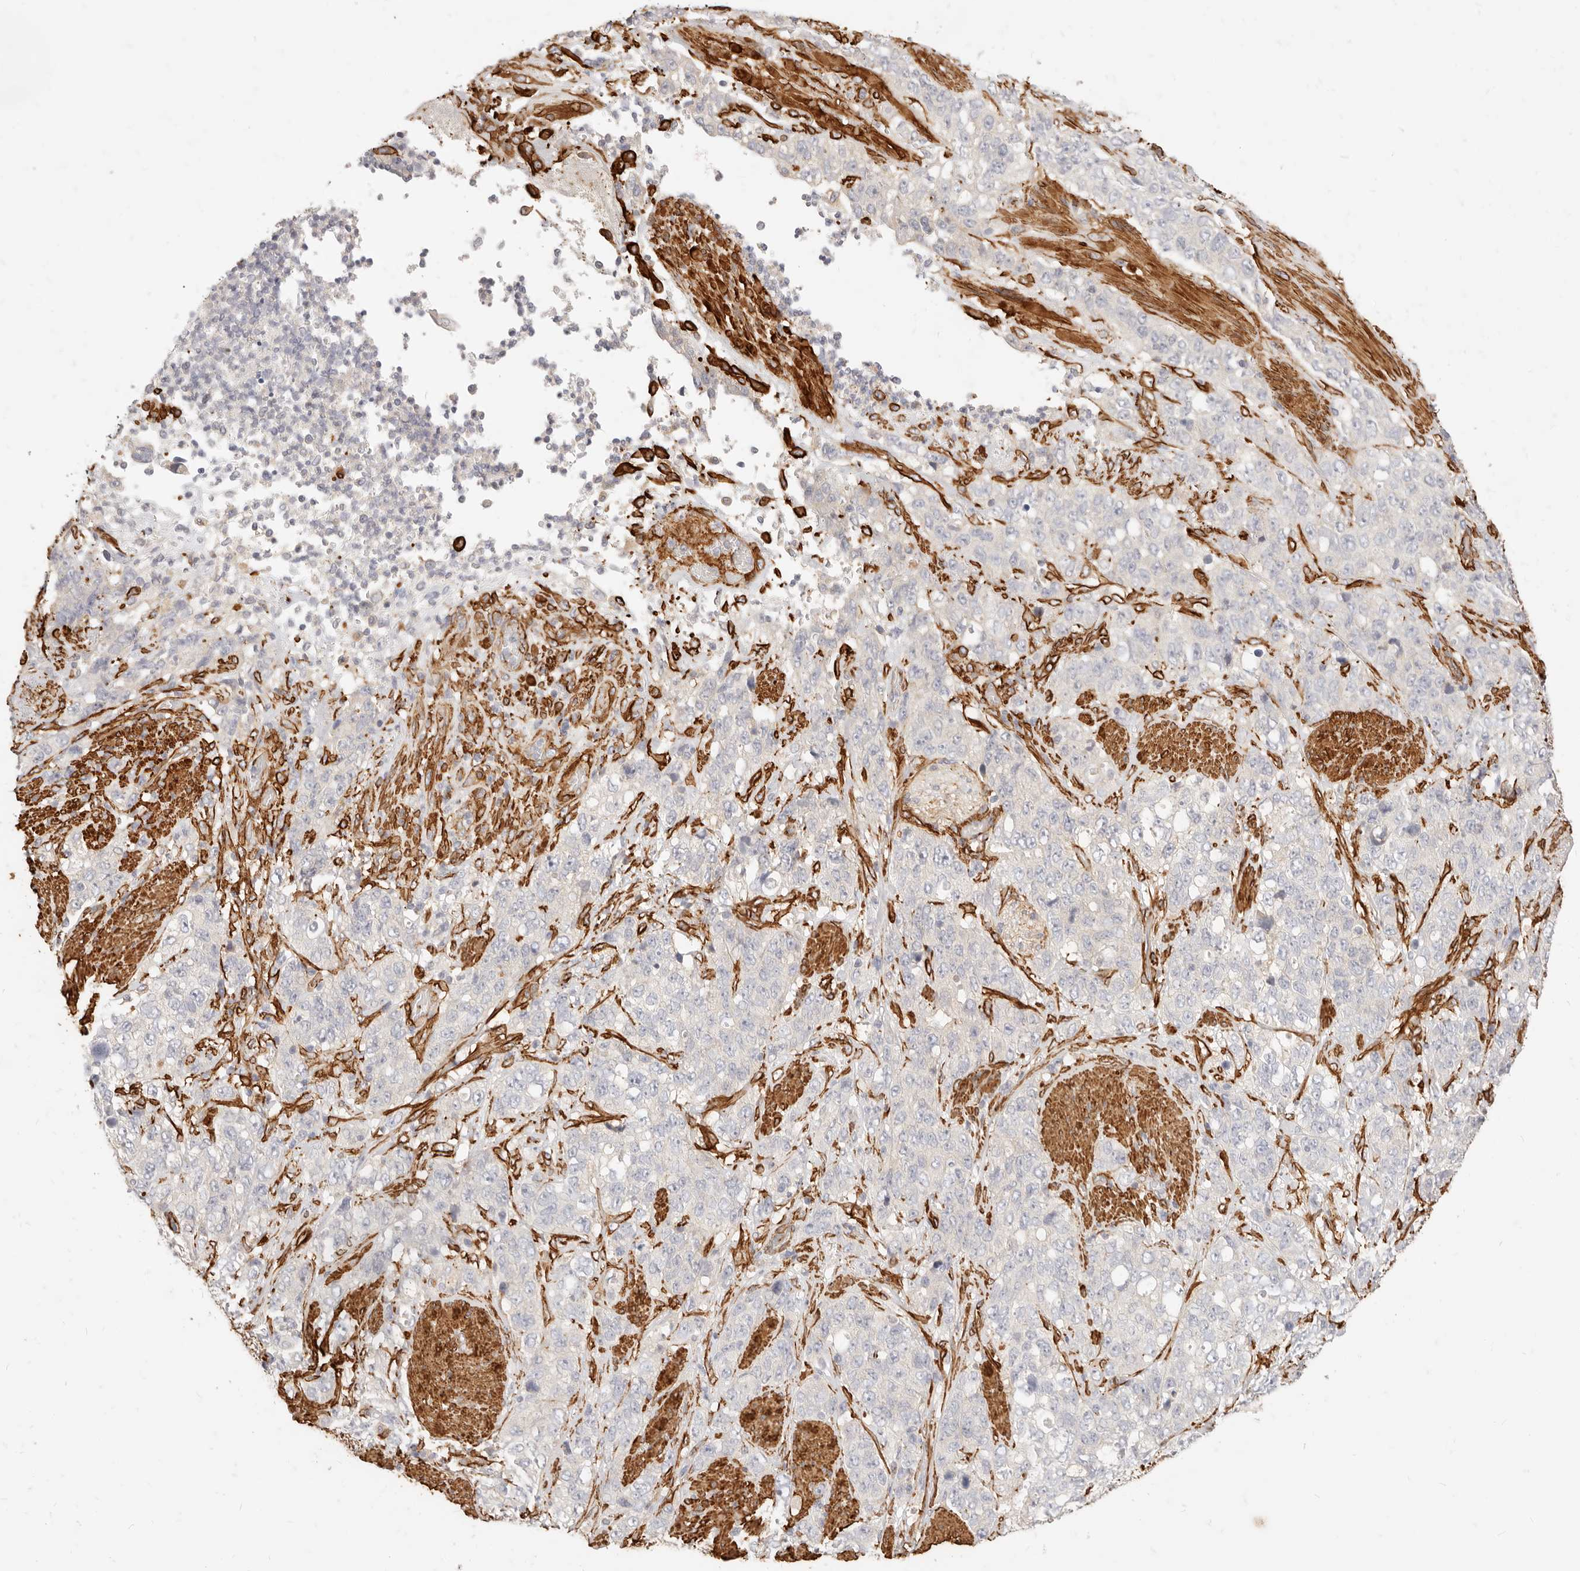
{"staining": {"intensity": "negative", "quantity": "none", "location": "none"}, "tissue": "stomach cancer", "cell_type": "Tumor cells", "image_type": "cancer", "snomed": [{"axis": "morphology", "description": "Adenocarcinoma, NOS"}, {"axis": "topography", "description": "Stomach"}], "caption": "DAB immunohistochemical staining of human stomach adenocarcinoma shows no significant expression in tumor cells.", "gene": "TMTC2", "patient": {"sex": "male", "age": 48}}